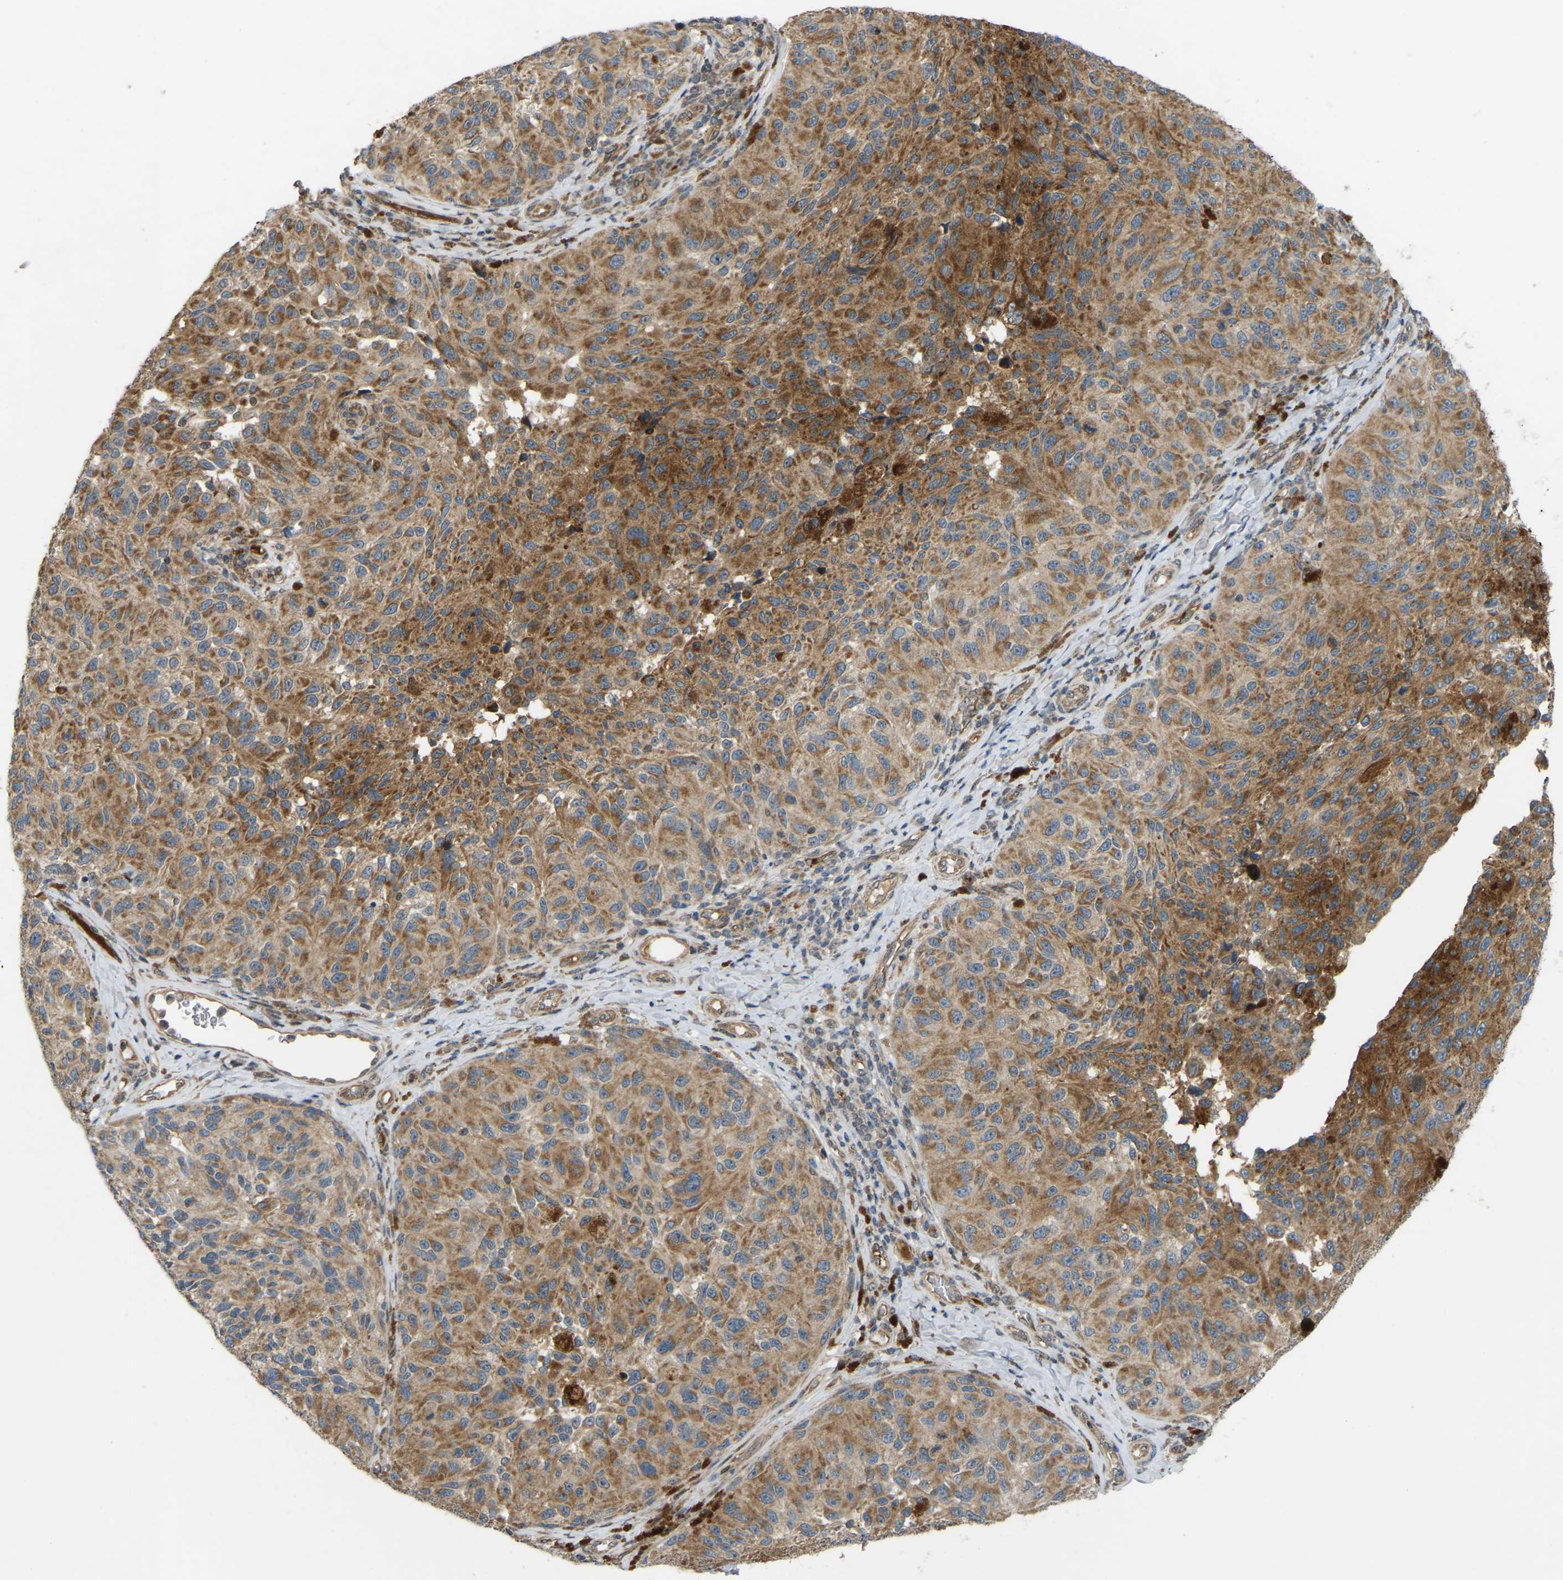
{"staining": {"intensity": "moderate", "quantity": ">75%", "location": "cytoplasmic/membranous"}, "tissue": "melanoma", "cell_type": "Tumor cells", "image_type": "cancer", "snomed": [{"axis": "morphology", "description": "Malignant melanoma, NOS"}, {"axis": "topography", "description": "Skin"}], "caption": "Human melanoma stained with a brown dye displays moderate cytoplasmic/membranous positive staining in about >75% of tumor cells.", "gene": "C21orf91", "patient": {"sex": "female", "age": 73}}